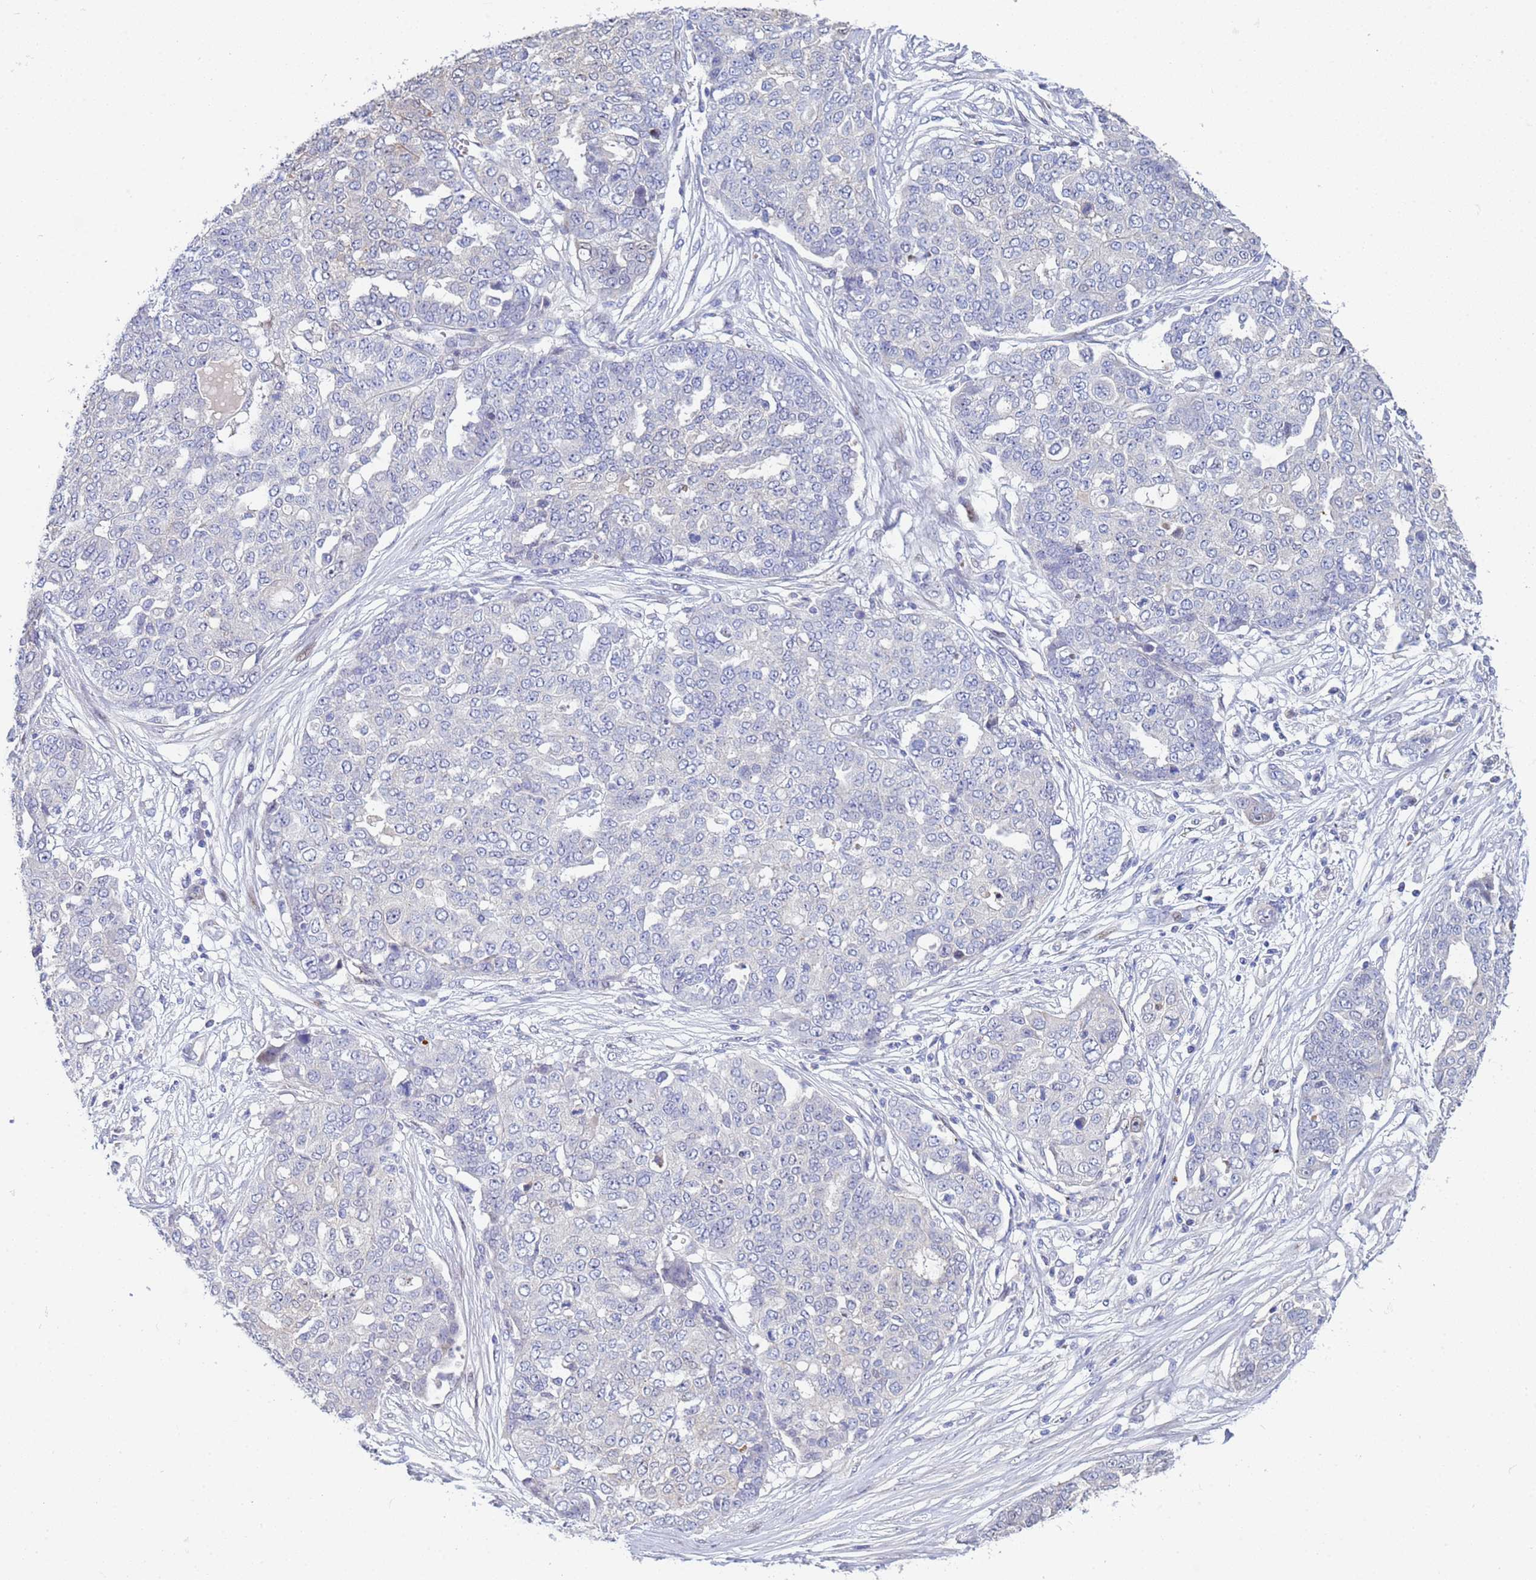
{"staining": {"intensity": "negative", "quantity": "none", "location": "none"}, "tissue": "ovarian cancer", "cell_type": "Tumor cells", "image_type": "cancer", "snomed": [{"axis": "morphology", "description": "Cystadenocarcinoma, serous, NOS"}, {"axis": "topography", "description": "Soft tissue"}, {"axis": "topography", "description": "Ovary"}], "caption": "Tumor cells are negative for brown protein staining in ovarian cancer.", "gene": "PPP6R1", "patient": {"sex": "female", "age": 57}}